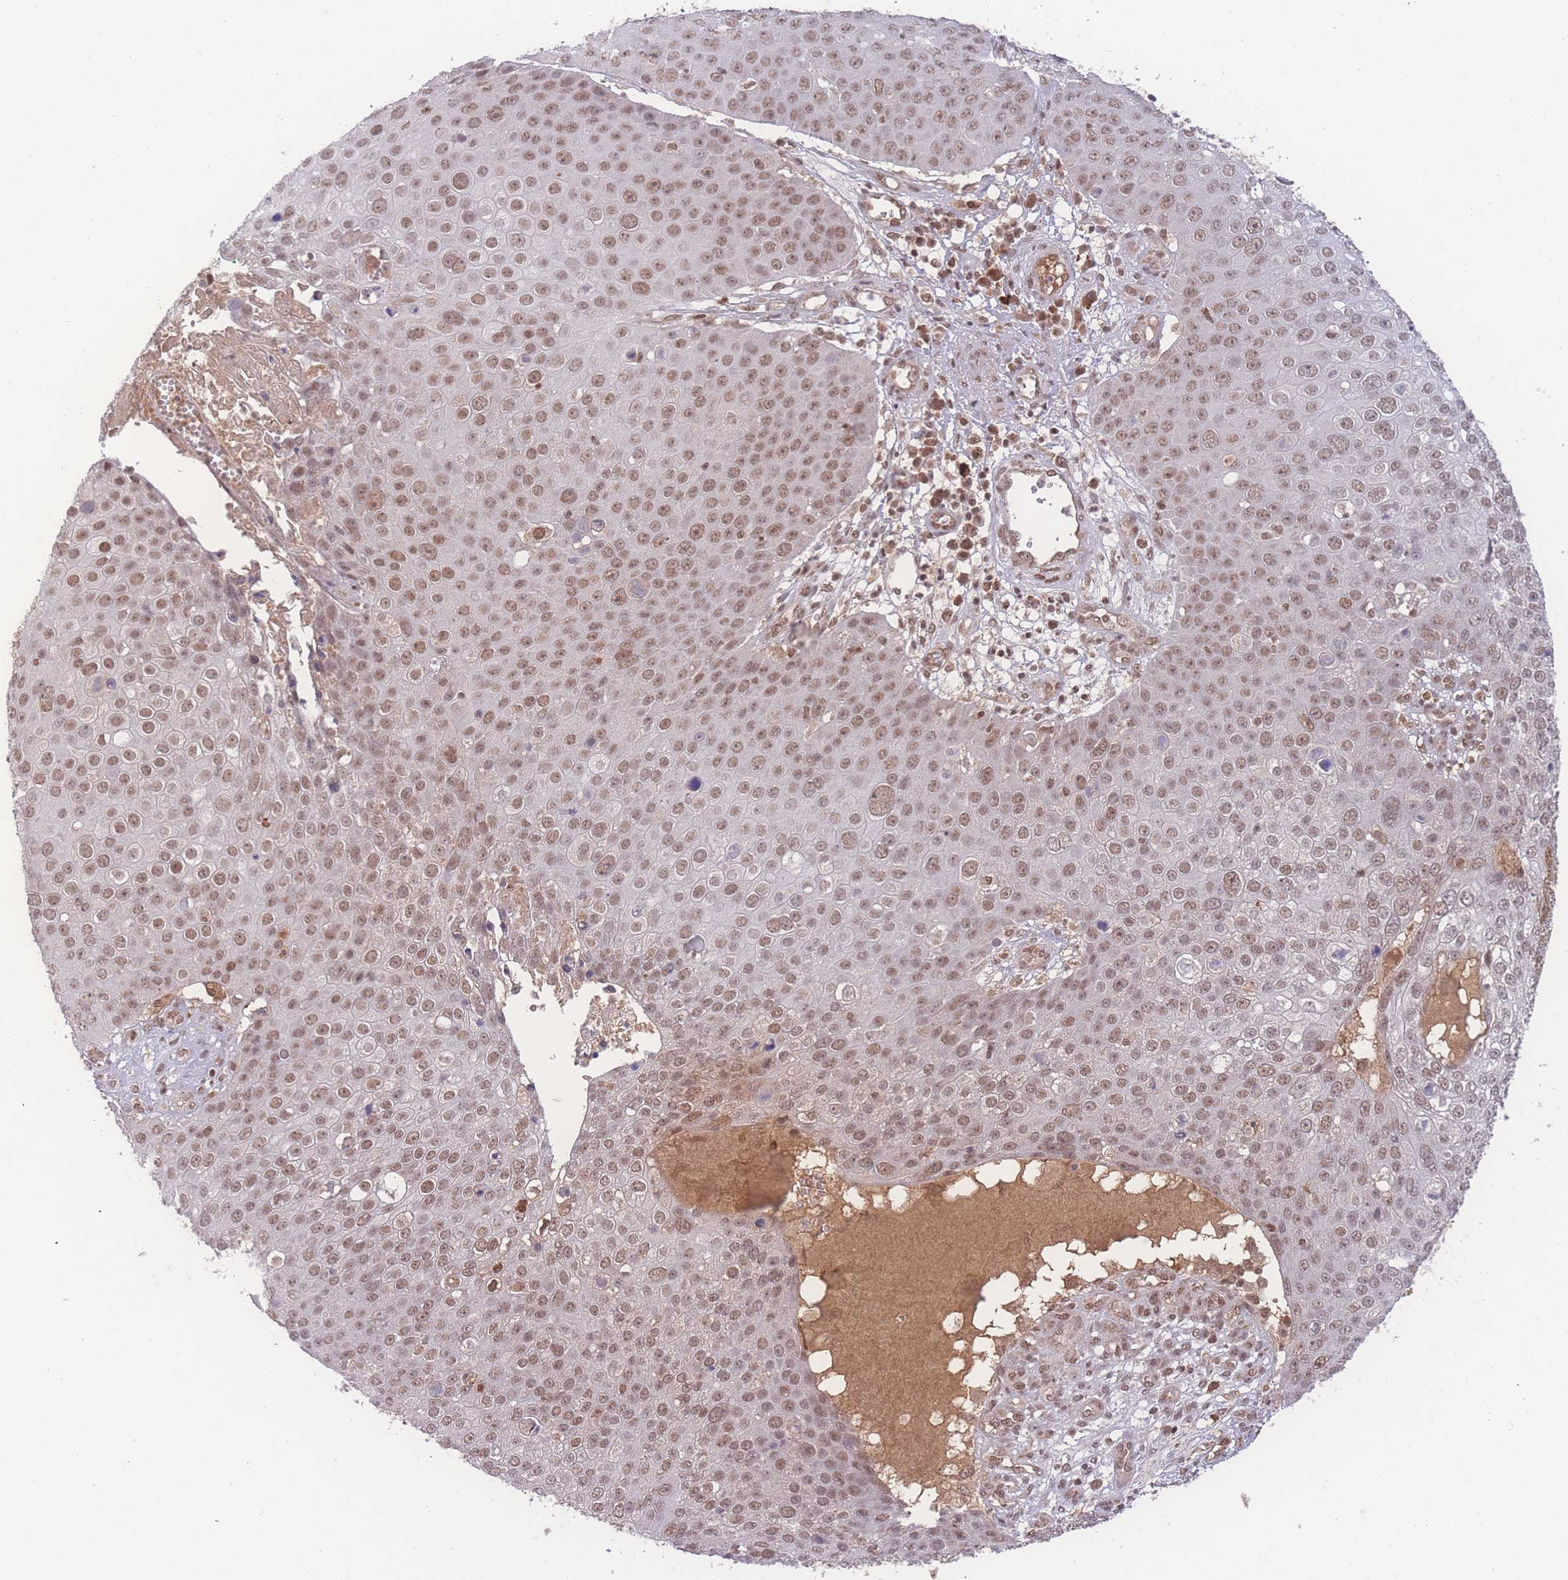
{"staining": {"intensity": "moderate", "quantity": ">75%", "location": "nuclear"}, "tissue": "skin cancer", "cell_type": "Tumor cells", "image_type": "cancer", "snomed": [{"axis": "morphology", "description": "Squamous cell carcinoma, NOS"}, {"axis": "topography", "description": "Skin"}], "caption": "A histopathology image showing moderate nuclear positivity in approximately >75% of tumor cells in squamous cell carcinoma (skin), as visualized by brown immunohistochemical staining.", "gene": "RAVER1", "patient": {"sex": "male", "age": 71}}